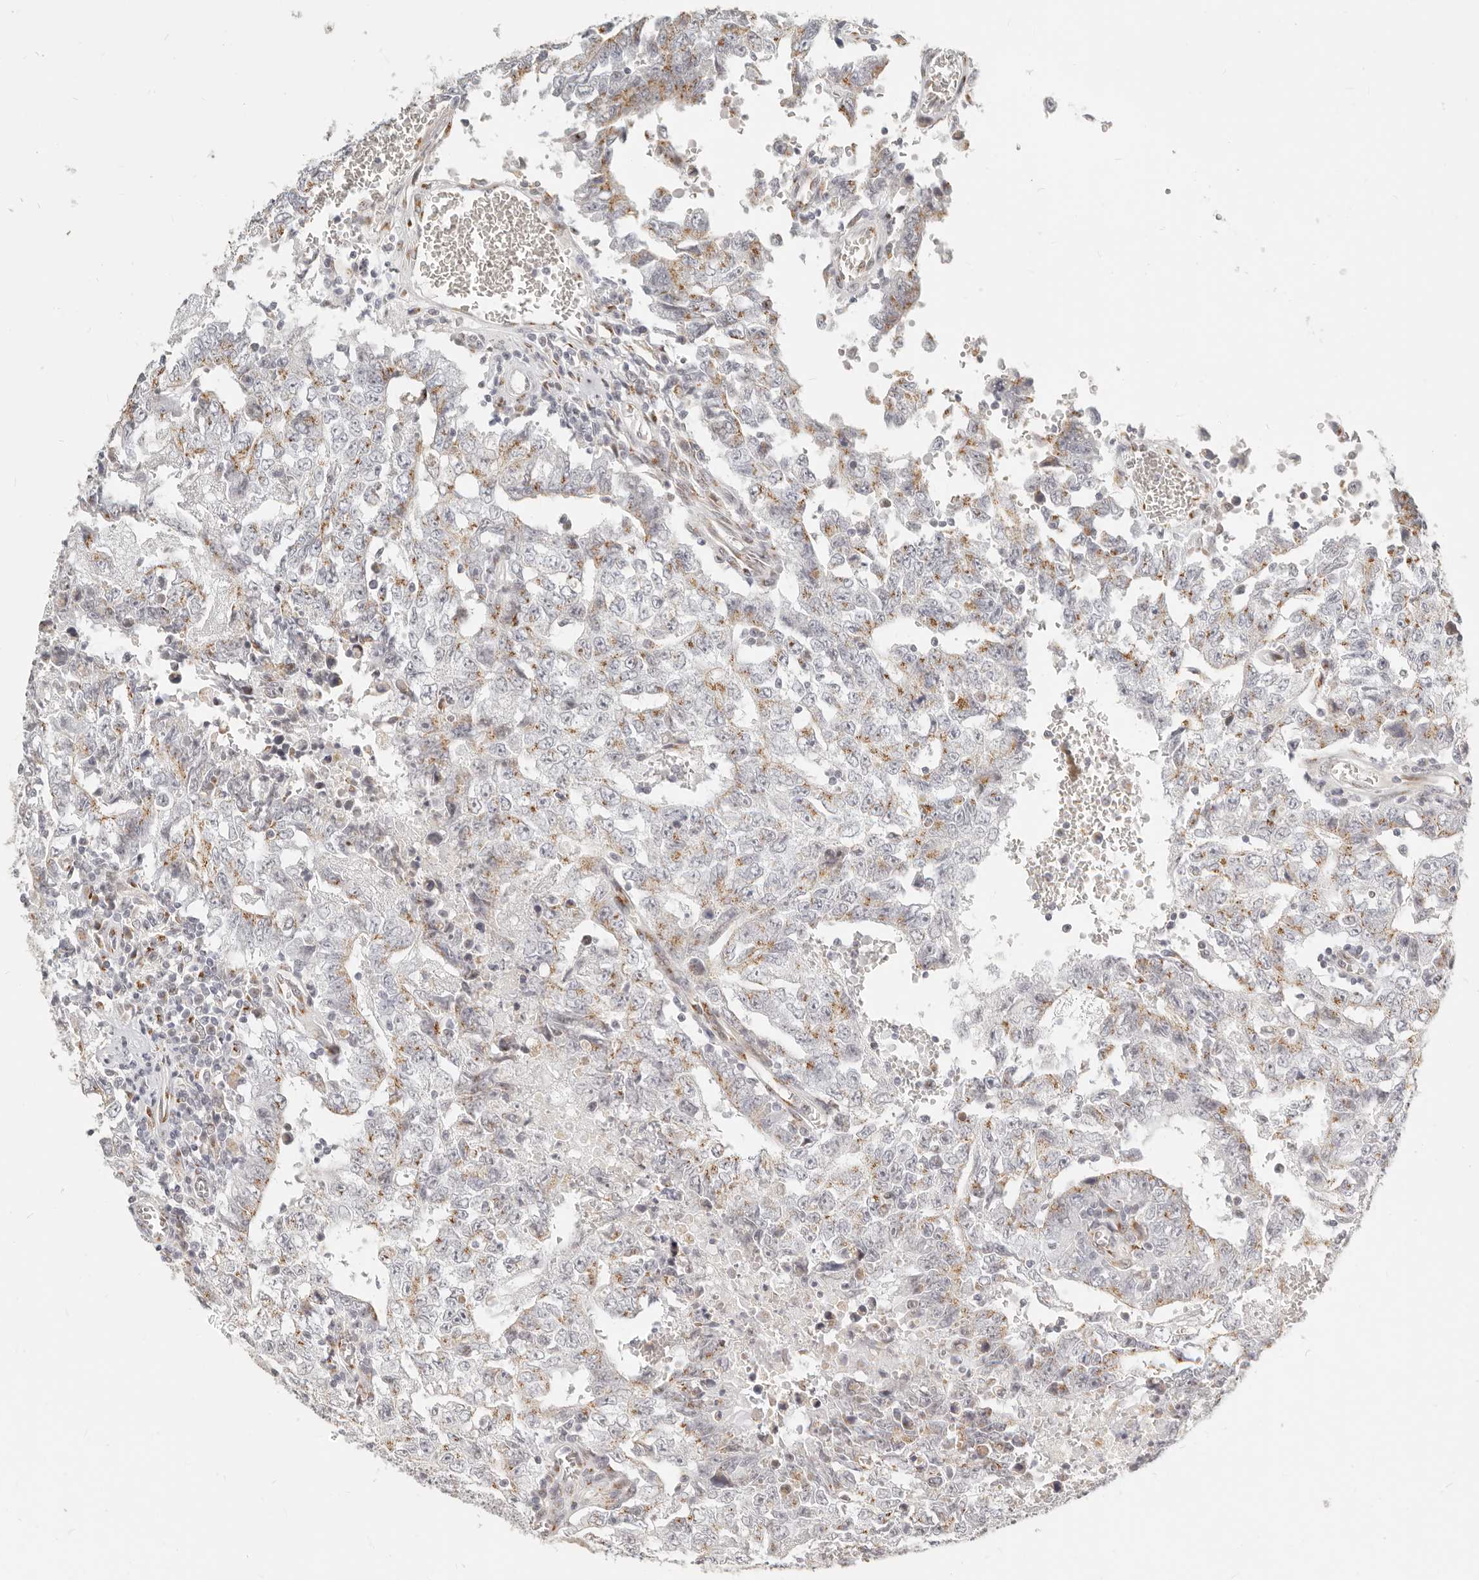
{"staining": {"intensity": "moderate", "quantity": ">75%", "location": "cytoplasmic/membranous"}, "tissue": "testis cancer", "cell_type": "Tumor cells", "image_type": "cancer", "snomed": [{"axis": "morphology", "description": "Carcinoma, Embryonal, NOS"}, {"axis": "topography", "description": "Testis"}], "caption": "Tumor cells exhibit medium levels of moderate cytoplasmic/membranous staining in about >75% of cells in human embryonal carcinoma (testis). (Brightfield microscopy of DAB IHC at high magnification).", "gene": "FAM20B", "patient": {"sex": "male", "age": 26}}